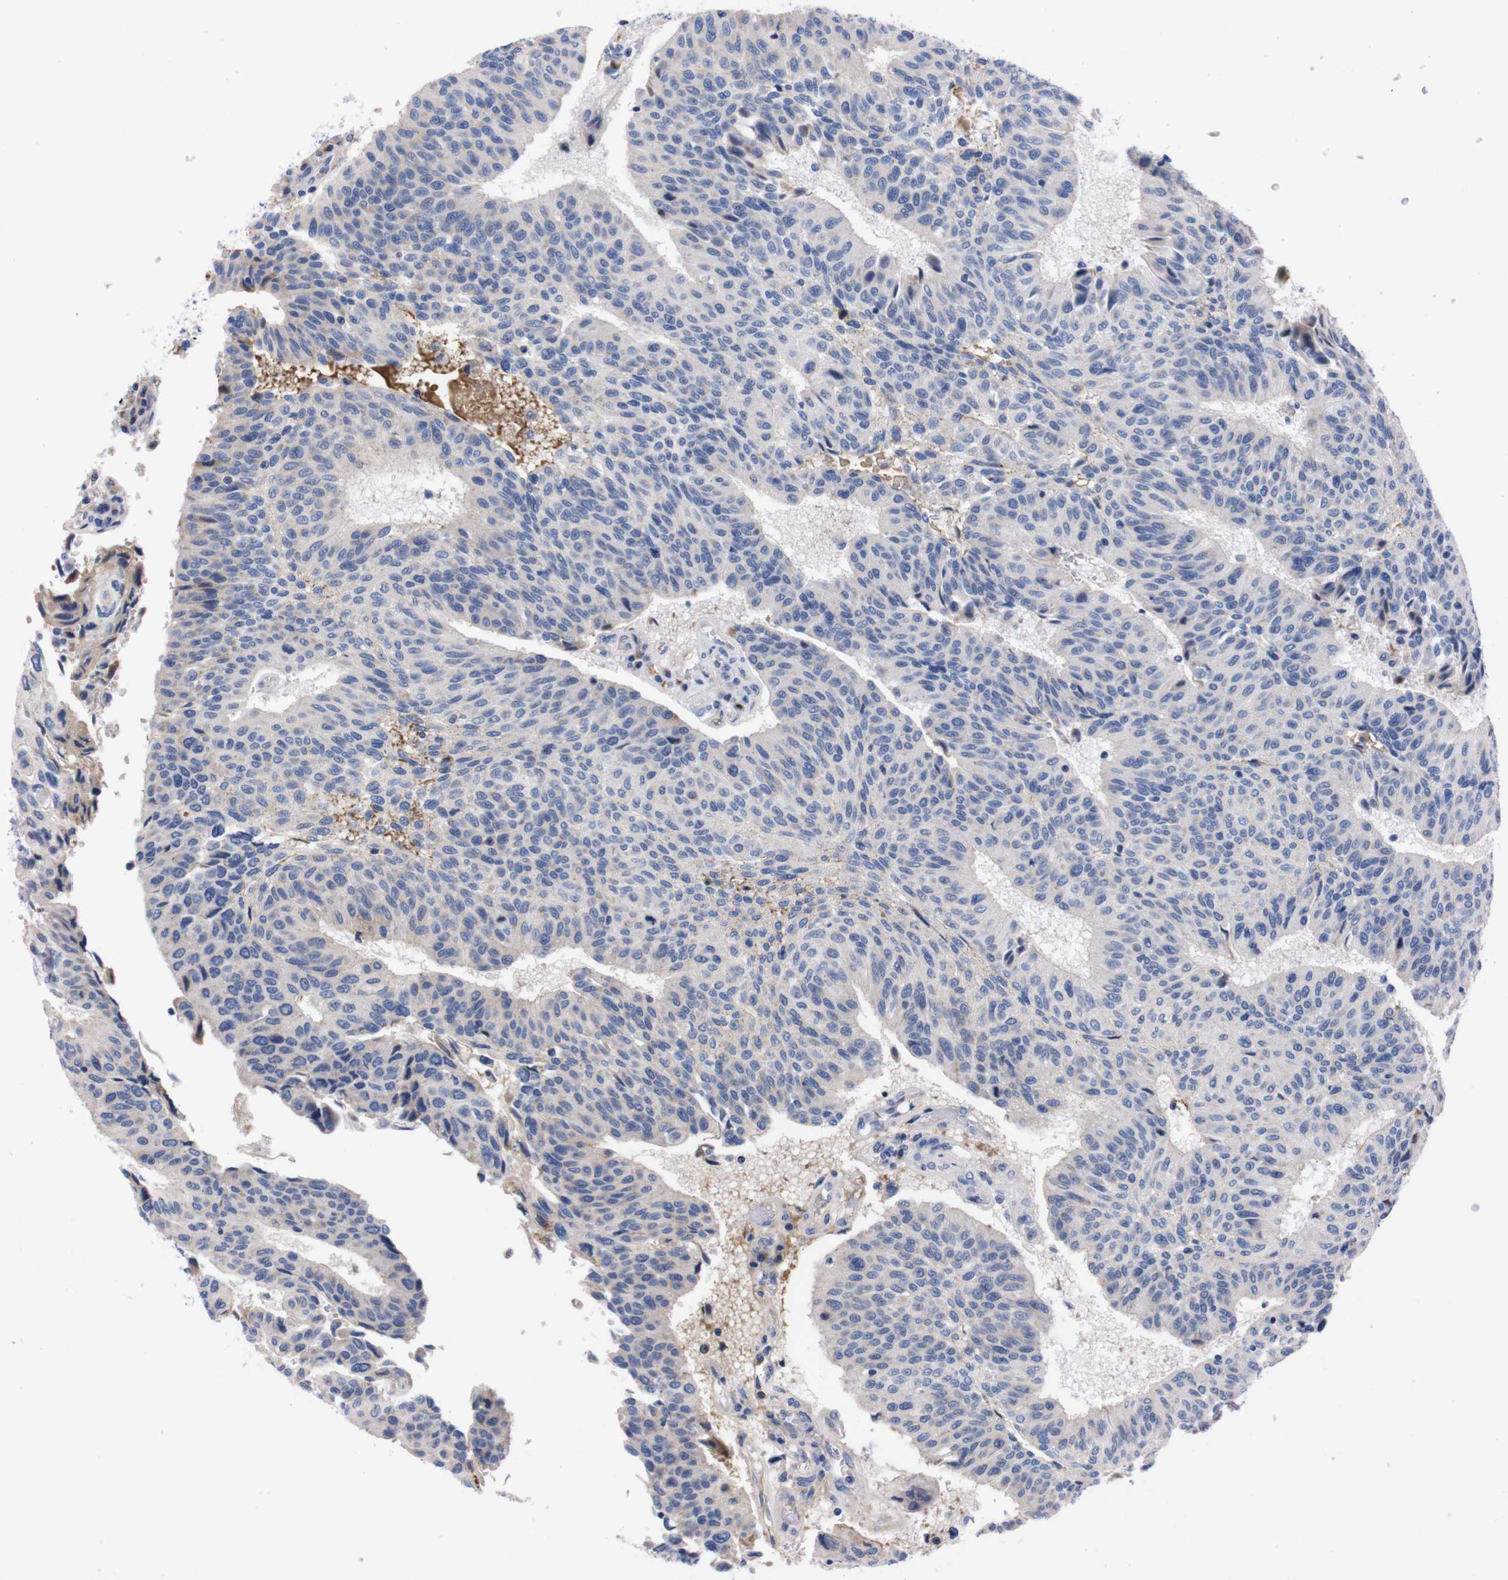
{"staining": {"intensity": "moderate", "quantity": "<25%", "location": "cytoplasmic/membranous"}, "tissue": "urothelial cancer", "cell_type": "Tumor cells", "image_type": "cancer", "snomed": [{"axis": "morphology", "description": "Urothelial carcinoma, High grade"}, {"axis": "topography", "description": "Urinary bladder"}], "caption": "The histopathology image exhibits immunohistochemical staining of high-grade urothelial carcinoma. There is moderate cytoplasmic/membranous expression is present in approximately <25% of tumor cells.", "gene": "FAM210A", "patient": {"sex": "male", "age": 66}}